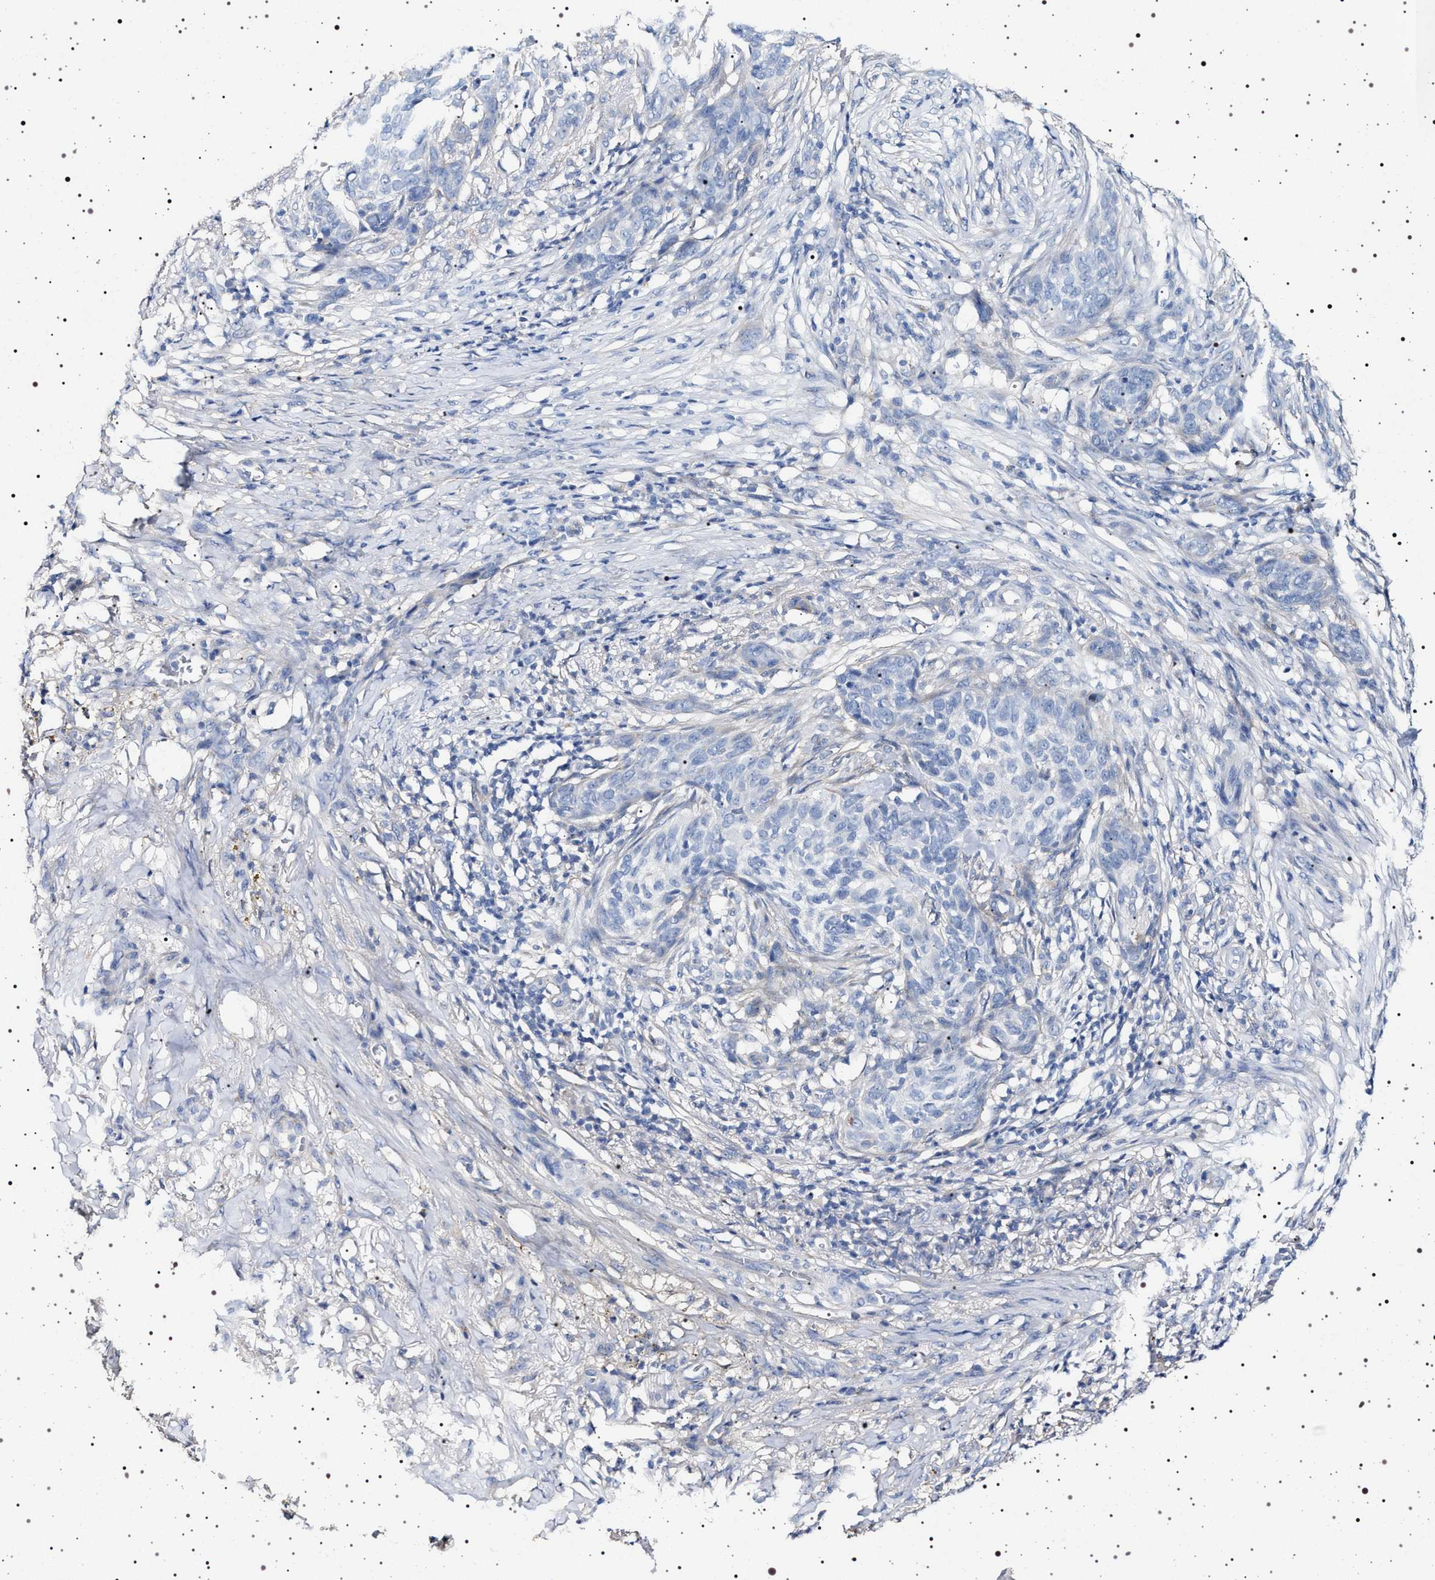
{"staining": {"intensity": "negative", "quantity": "none", "location": "none"}, "tissue": "skin cancer", "cell_type": "Tumor cells", "image_type": "cancer", "snomed": [{"axis": "morphology", "description": "Basal cell carcinoma"}, {"axis": "topography", "description": "Skin"}], "caption": "Immunohistochemistry micrograph of neoplastic tissue: human skin basal cell carcinoma stained with DAB (3,3'-diaminobenzidine) displays no significant protein expression in tumor cells.", "gene": "NAALADL2", "patient": {"sex": "male", "age": 85}}